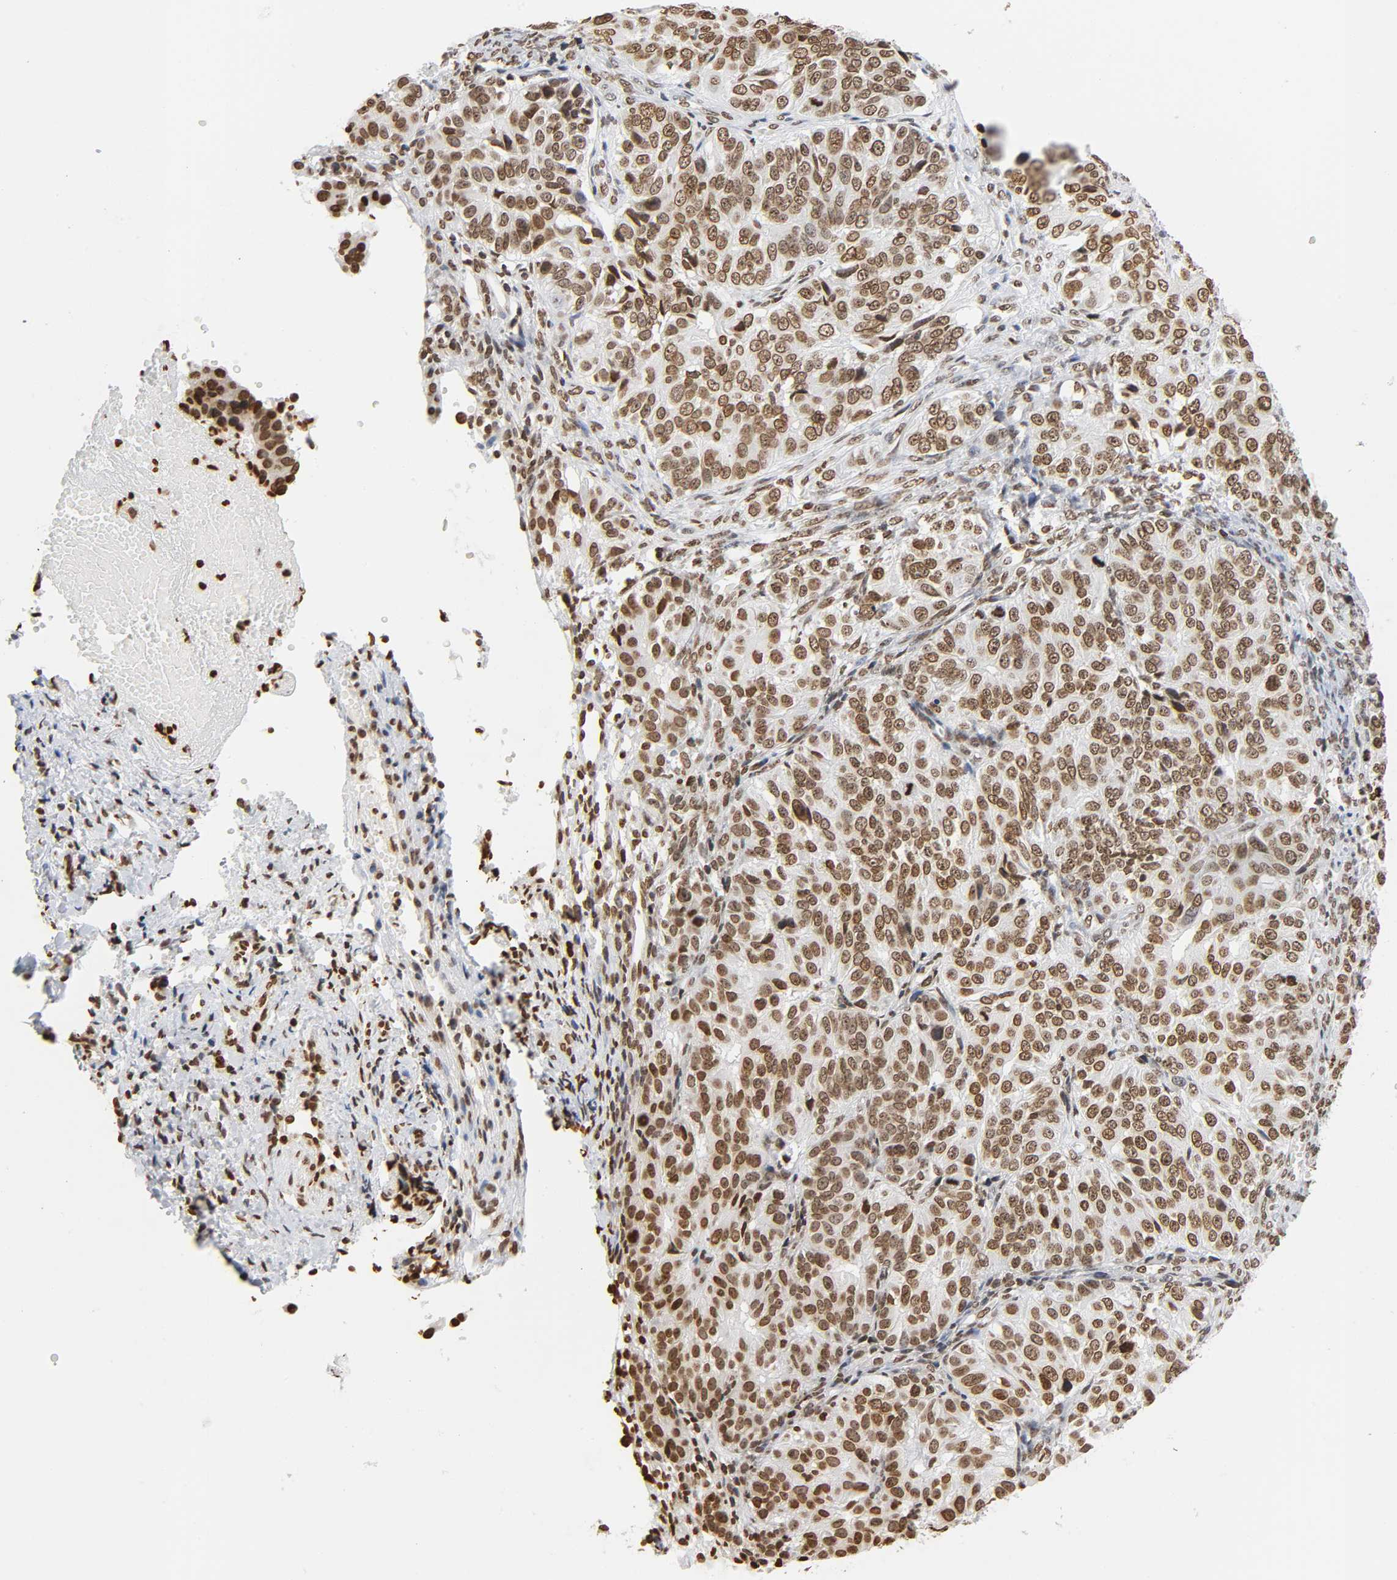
{"staining": {"intensity": "moderate", "quantity": ">75%", "location": "nuclear"}, "tissue": "ovarian cancer", "cell_type": "Tumor cells", "image_type": "cancer", "snomed": [{"axis": "morphology", "description": "Carcinoma, endometroid"}, {"axis": "topography", "description": "Ovary"}], "caption": "Immunohistochemistry (IHC) (DAB) staining of human ovarian cancer displays moderate nuclear protein staining in approximately >75% of tumor cells. (brown staining indicates protein expression, while blue staining denotes nuclei).", "gene": "HOXA6", "patient": {"sex": "female", "age": 51}}